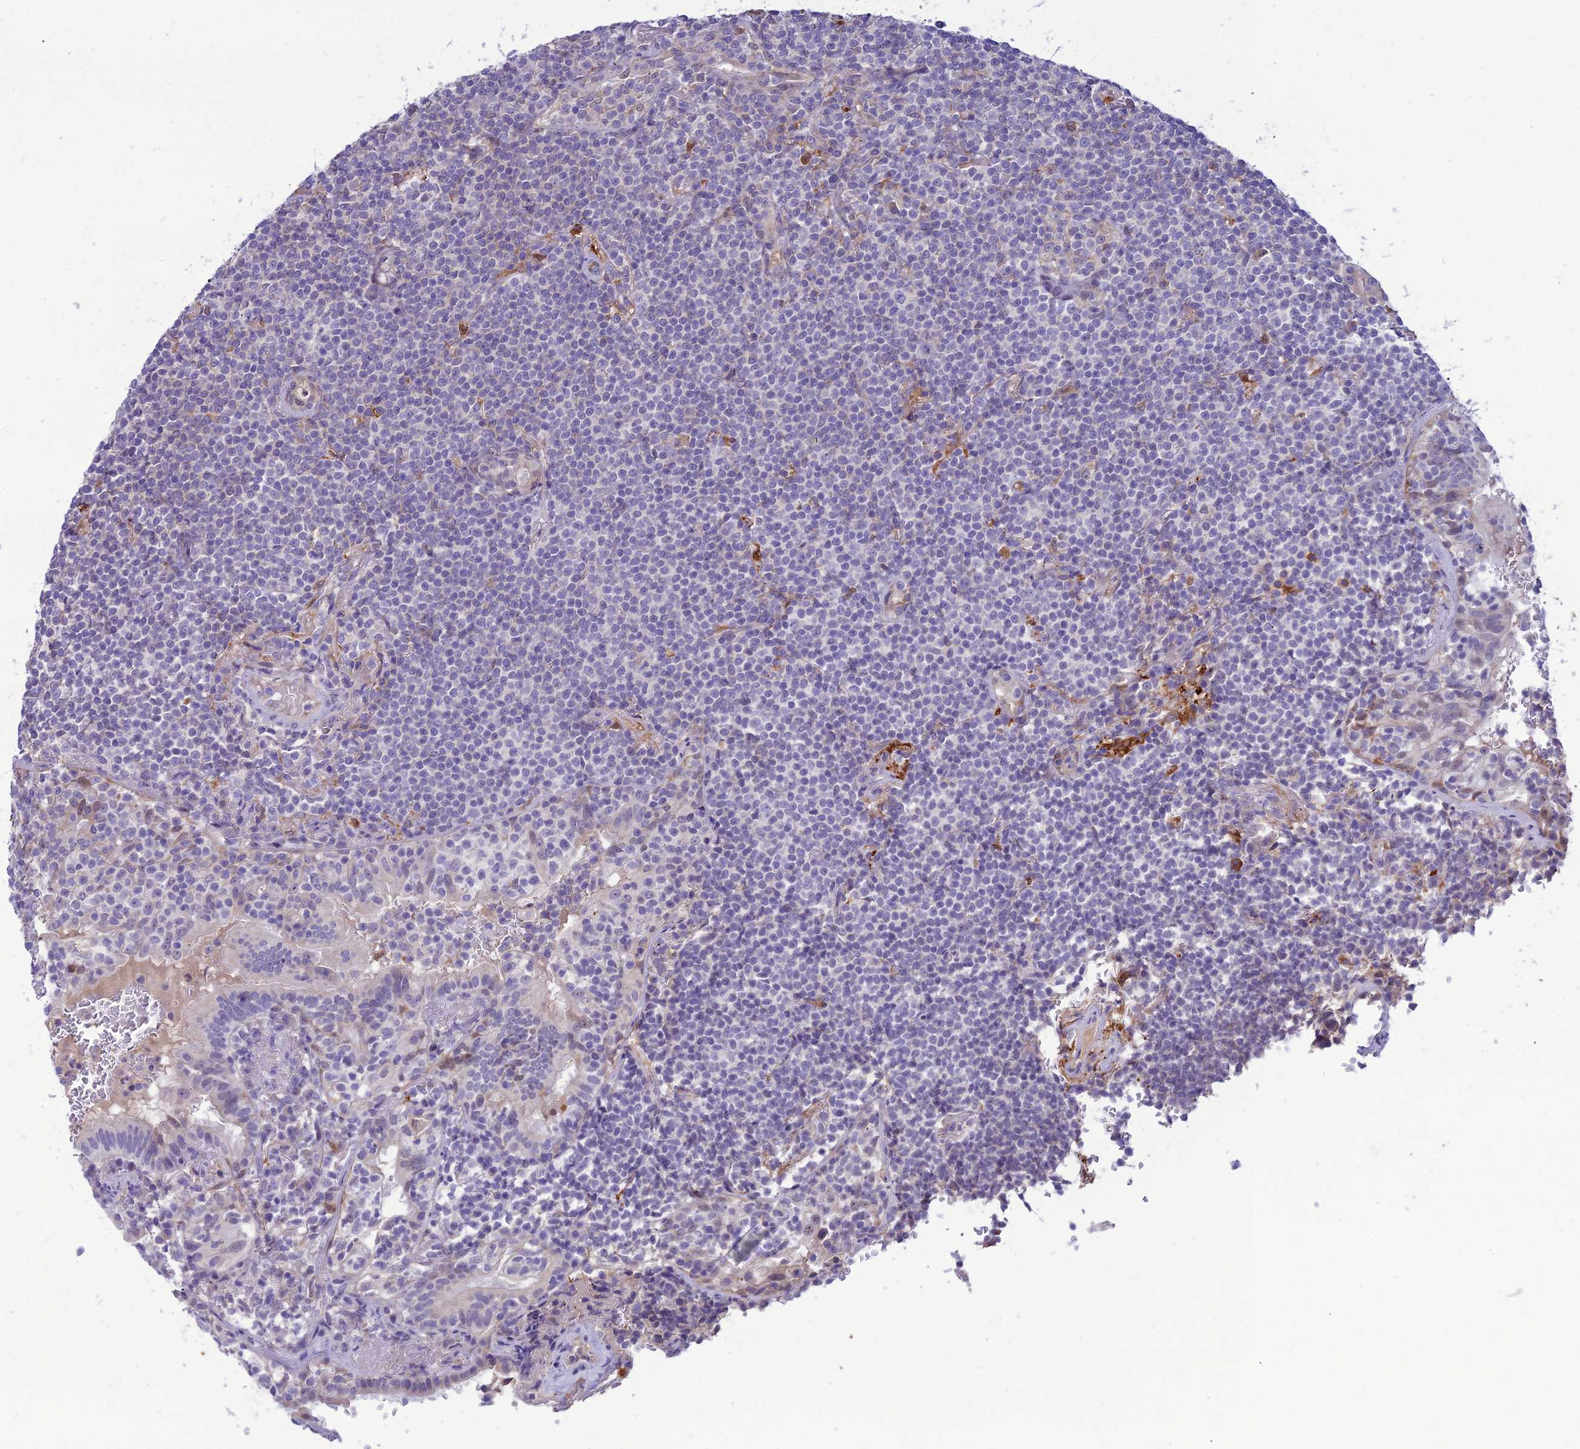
{"staining": {"intensity": "negative", "quantity": "none", "location": "none"}, "tissue": "lymphoma", "cell_type": "Tumor cells", "image_type": "cancer", "snomed": [{"axis": "morphology", "description": "Malignant lymphoma, non-Hodgkin's type, Low grade"}, {"axis": "topography", "description": "Lung"}], "caption": "DAB (3,3'-diaminobenzidine) immunohistochemical staining of human lymphoma demonstrates no significant expression in tumor cells. (Stains: DAB (3,3'-diaminobenzidine) IHC with hematoxylin counter stain, Microscopy: brightfield microscopy at high magnification).", "gene": "MB21D2", "patient": {"sex": "female", "age": 71}}